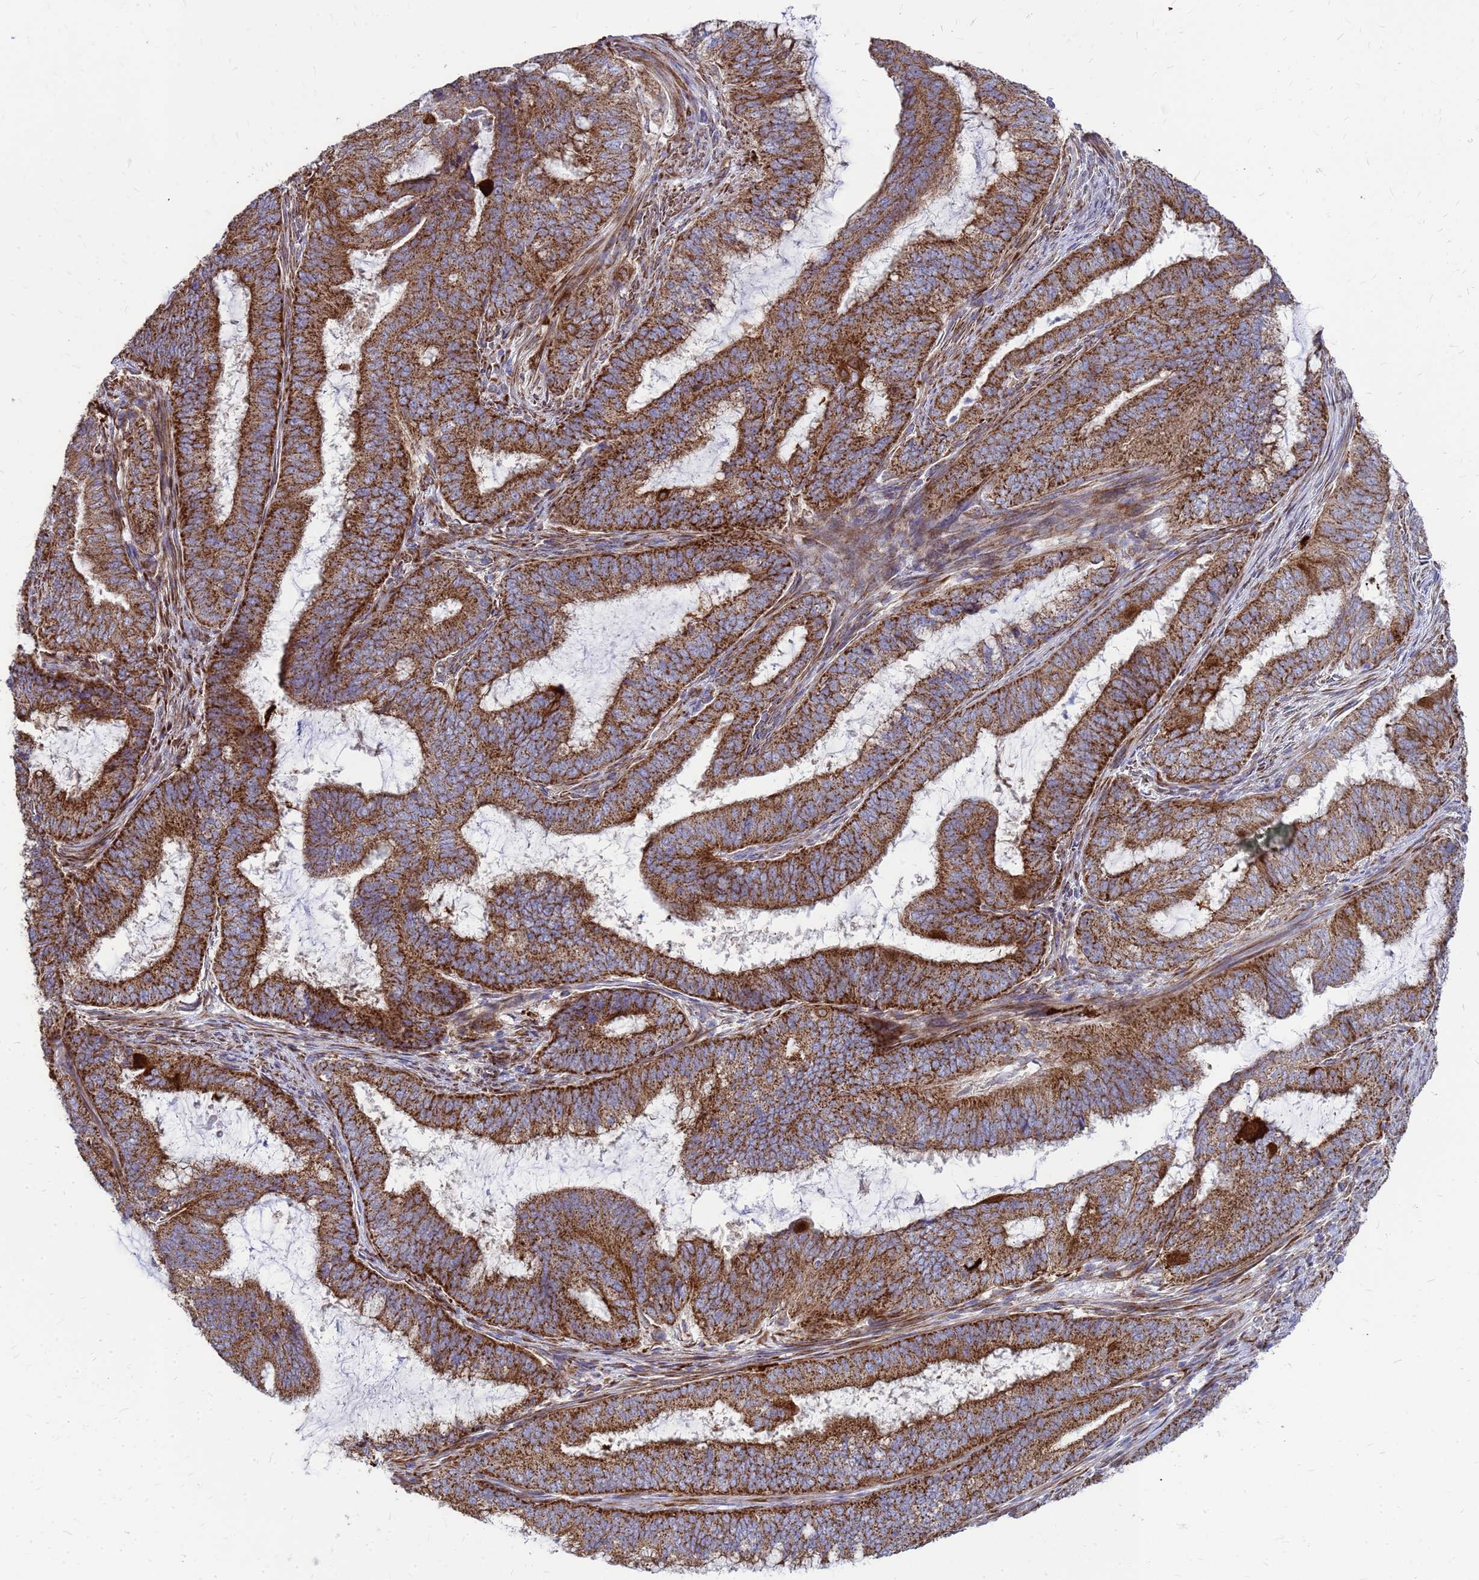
{"staining": {"intensity": "strong", "quantity": ">75%", "location": "cytoplasmic/membranous"}, "tissue": "endometrial cancer", "cell_type": "Tumor cells", "image_type": "cancer", "snomed": [{"axis": "morphology", "description": "Adenocarcinoma, NOS"}, {"axis": "topography", "description": "Endometrium"}], "caption": "This image reveals immunohistochemistry staining of endometrial cancer, with high strong cytoplasmic/membranous positivity in approximately >75% of tumor cells.", "gene": "FSTL4", "patient": {"sex": "female", "age": 51}}